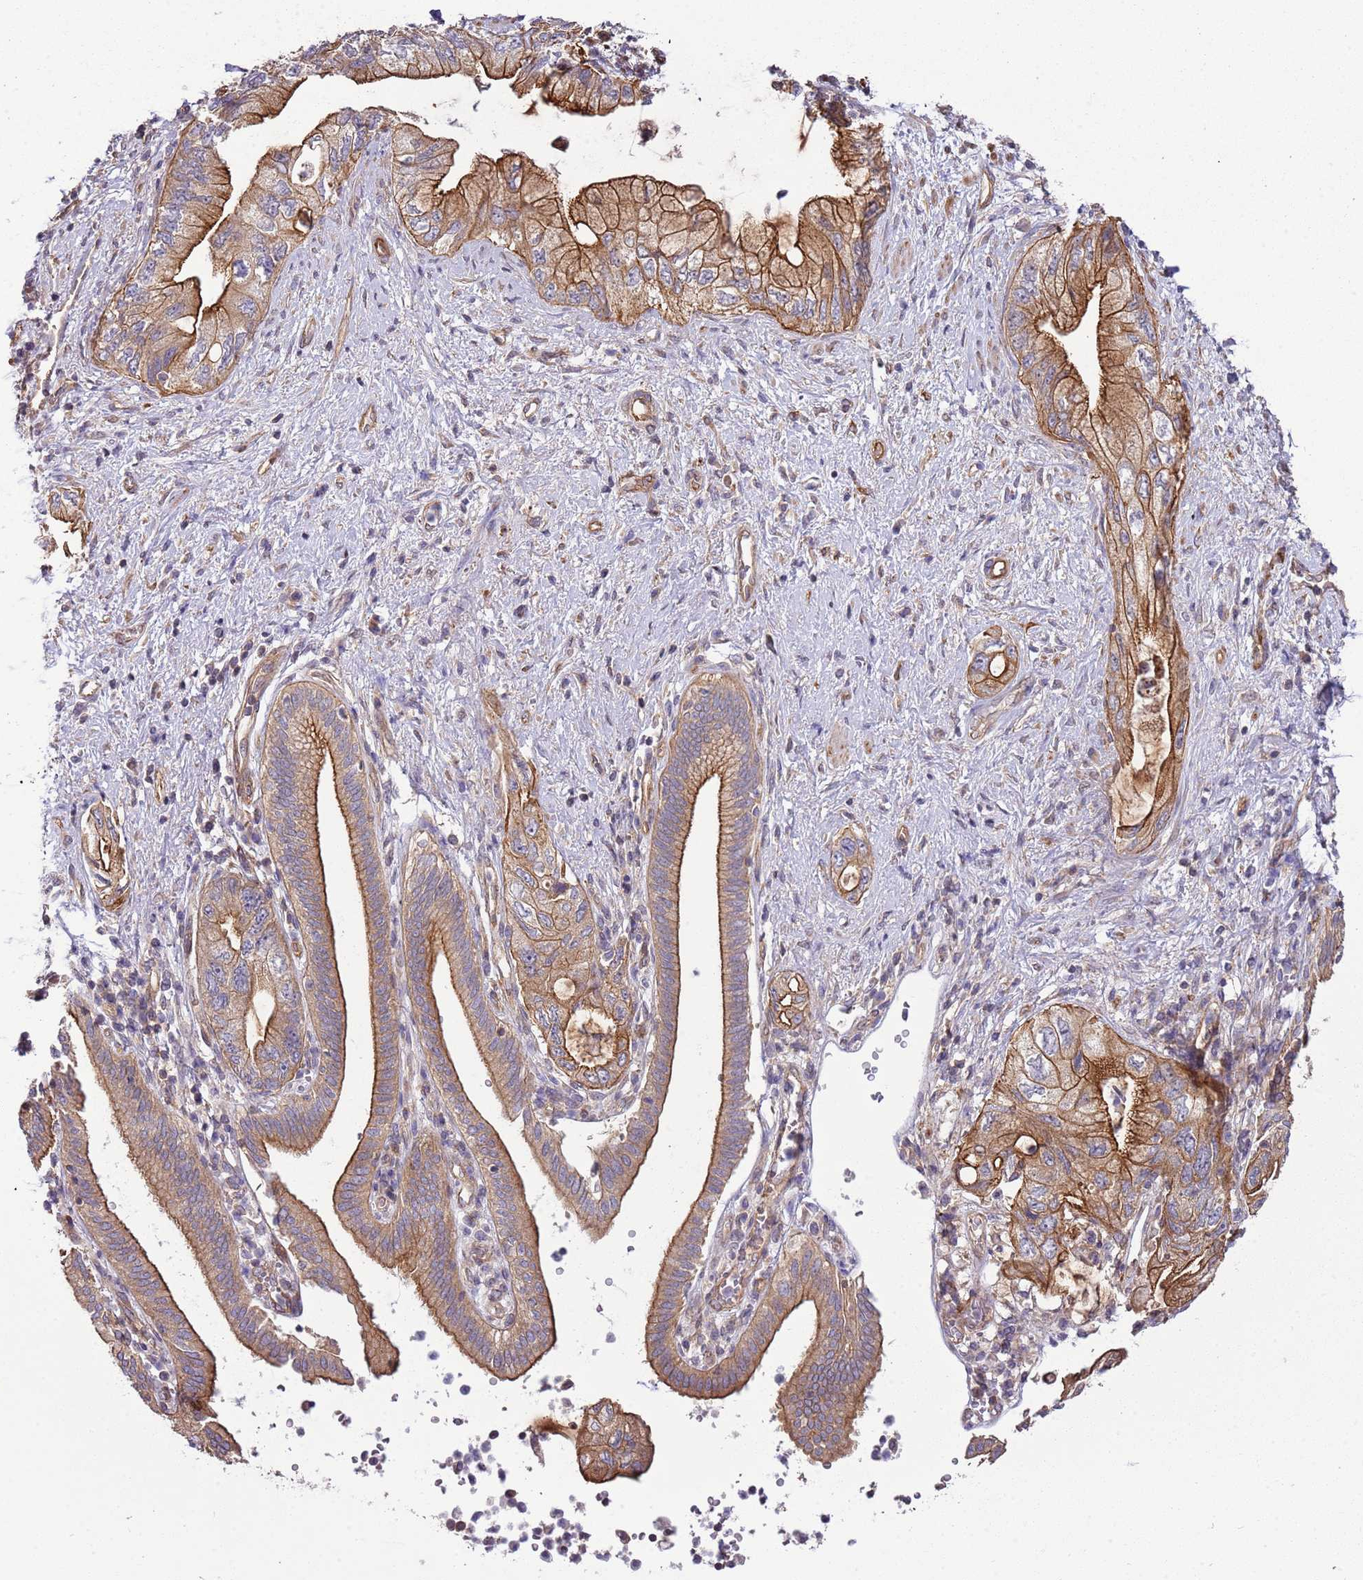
{"staining": {"intensity": "strong", "quantity": ">75%", "location": "cytoplasmic/membranous"}, "tissue": "pancreatic cancer", "cell_type": "Tumor cells", "image_type": "cancer", "snomed": [{"axis": "morphology", "description": "Adenocarcinoma, NOS"}, {"axis": "topography", "description": "Pancreas"}], "caption": "The immunohistochemical stain shows strong cytoplasmic/membranous staining in tumor cells of adenocarcinoma (pancreatic) tissue.", "gene": "GNL1", "patient": {"sex": "female", "age": 73}}